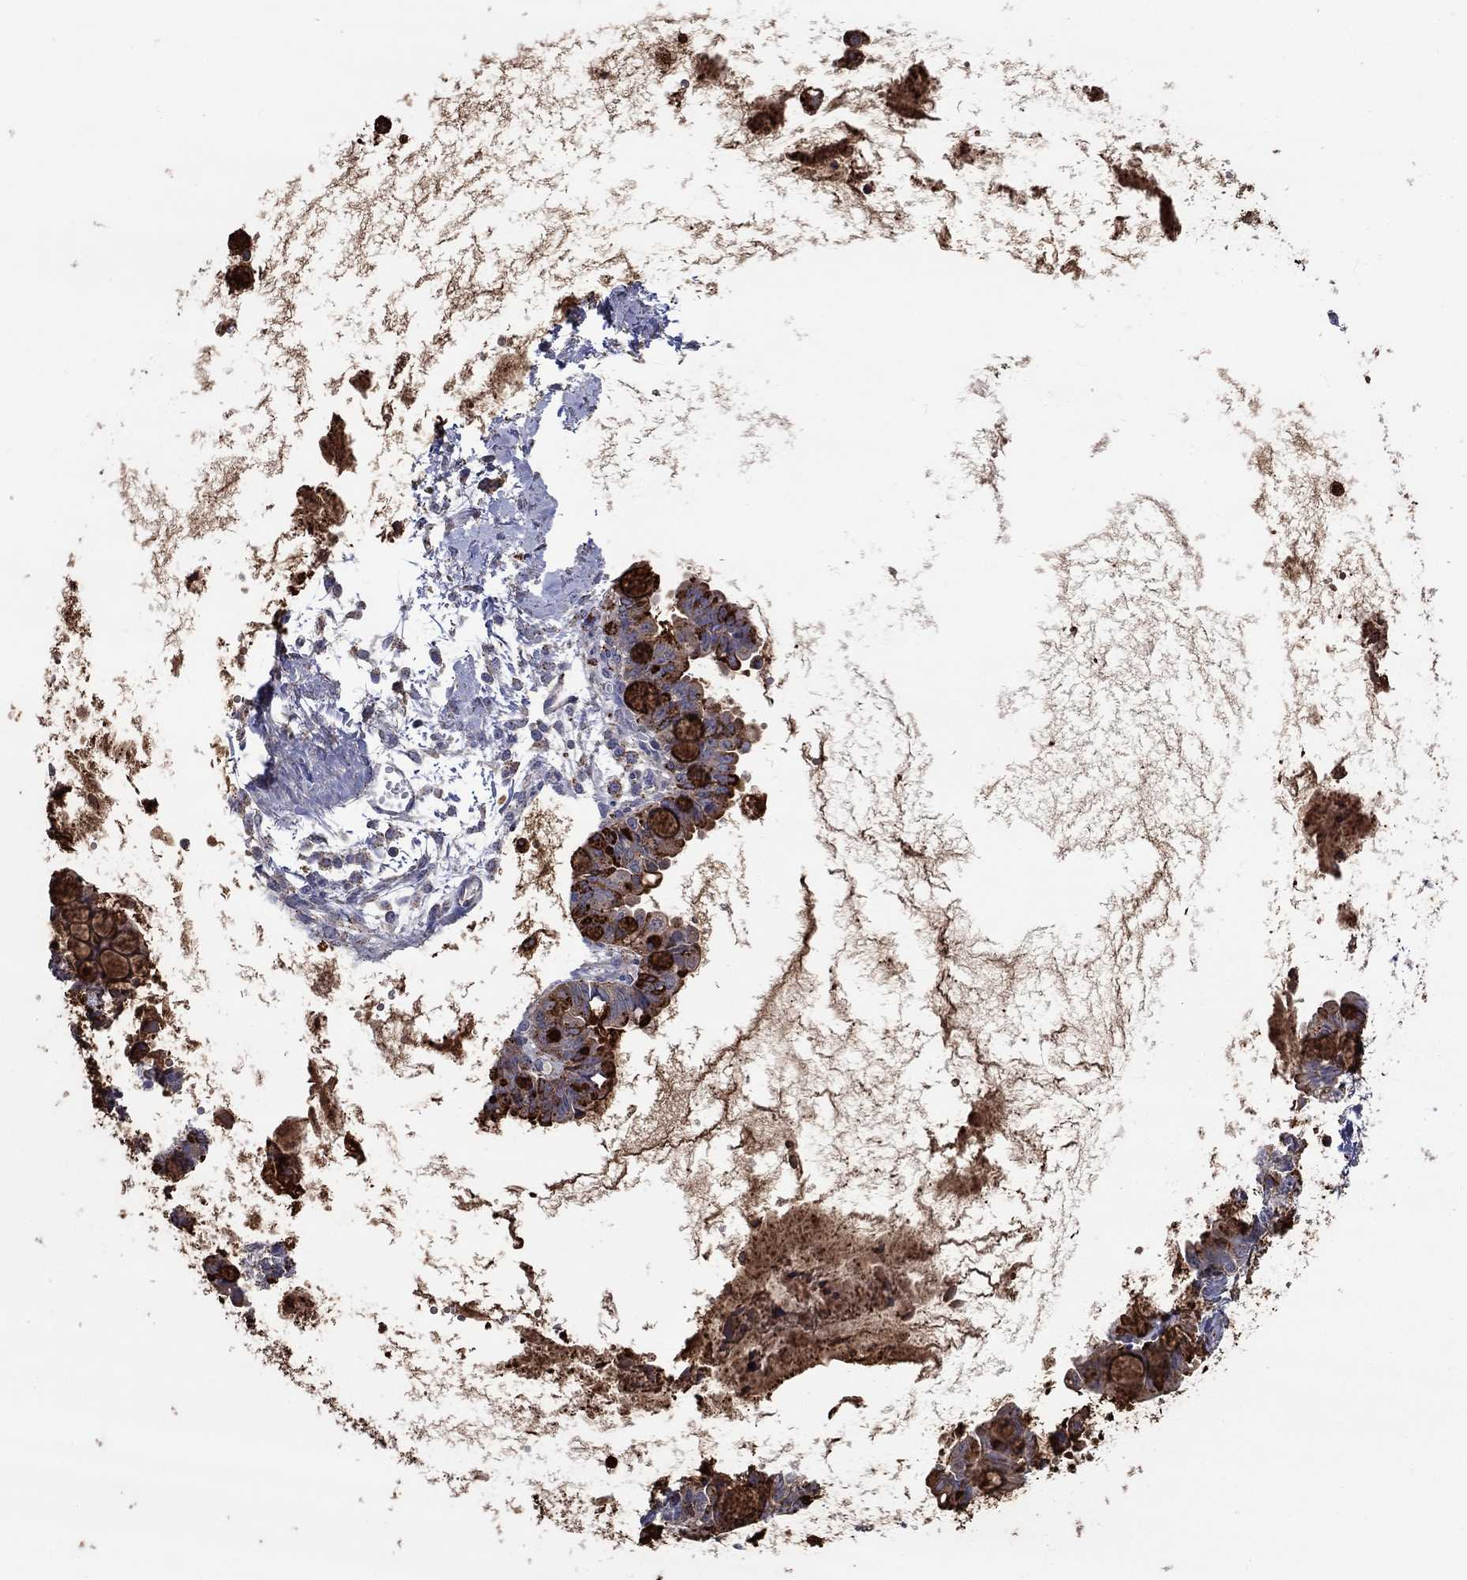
{"staining": {"intensity": "strong", "quantity": "25%-75%", "location": "cytoplasmic/membranous"}, "tissue": "ovarian cancer", "cell_type": "Tumor cells", "image_type": "cancer", "snomed": [{"axis": "morphology", "description": "Cystadenocarcinoma, mucinous, NOS"}, {"axis": "topography", "description": "Ovary"}], "caption": "Human ovarian cancer (mucinous cystadenocarcinoma) stained for a protein (brown) reveals strong cytoplasmic/membranous positive staining in approximately 25%-75% of tumor cells.", "gene": "CTSB", "patient": {"sex": "female", "age": 63}}